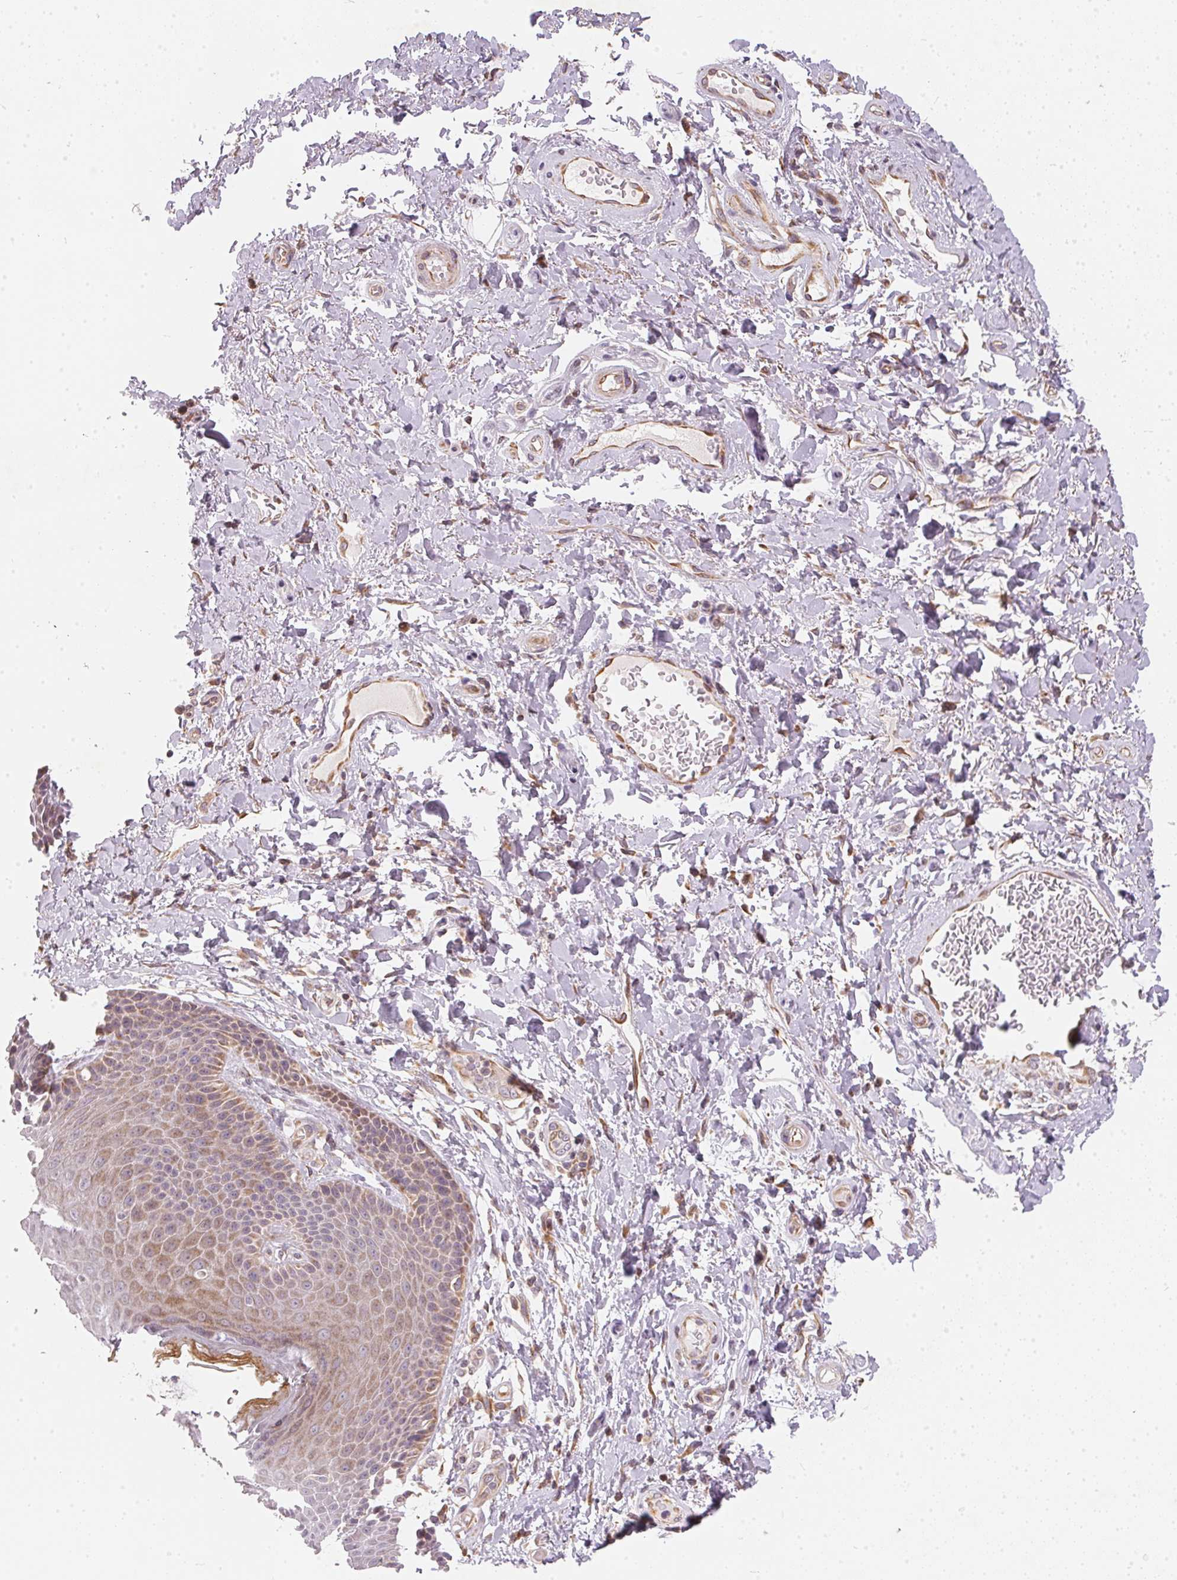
{"staining": {"intensity": "weak", "quantity": "<25%", "location": "cytoplasmic/membranous"}, "tissue": "skin", "cell_type": "Epidermal cells", "image_type": "normal", "snomed": [{"axis": "morphology", "description": "Normal tissue, NOS"}, {"axis": "topography", "description": "Anal"}, {"axis": "topography", "description": "Peripheral nerve tissue"}], "caption": "DAB immunohistochemical staining of unremarkable skin demonstrates no significant staining in epidermal cells.", "gene": "VWA5B2", "patient": {"sex": "male", "age": 51}}